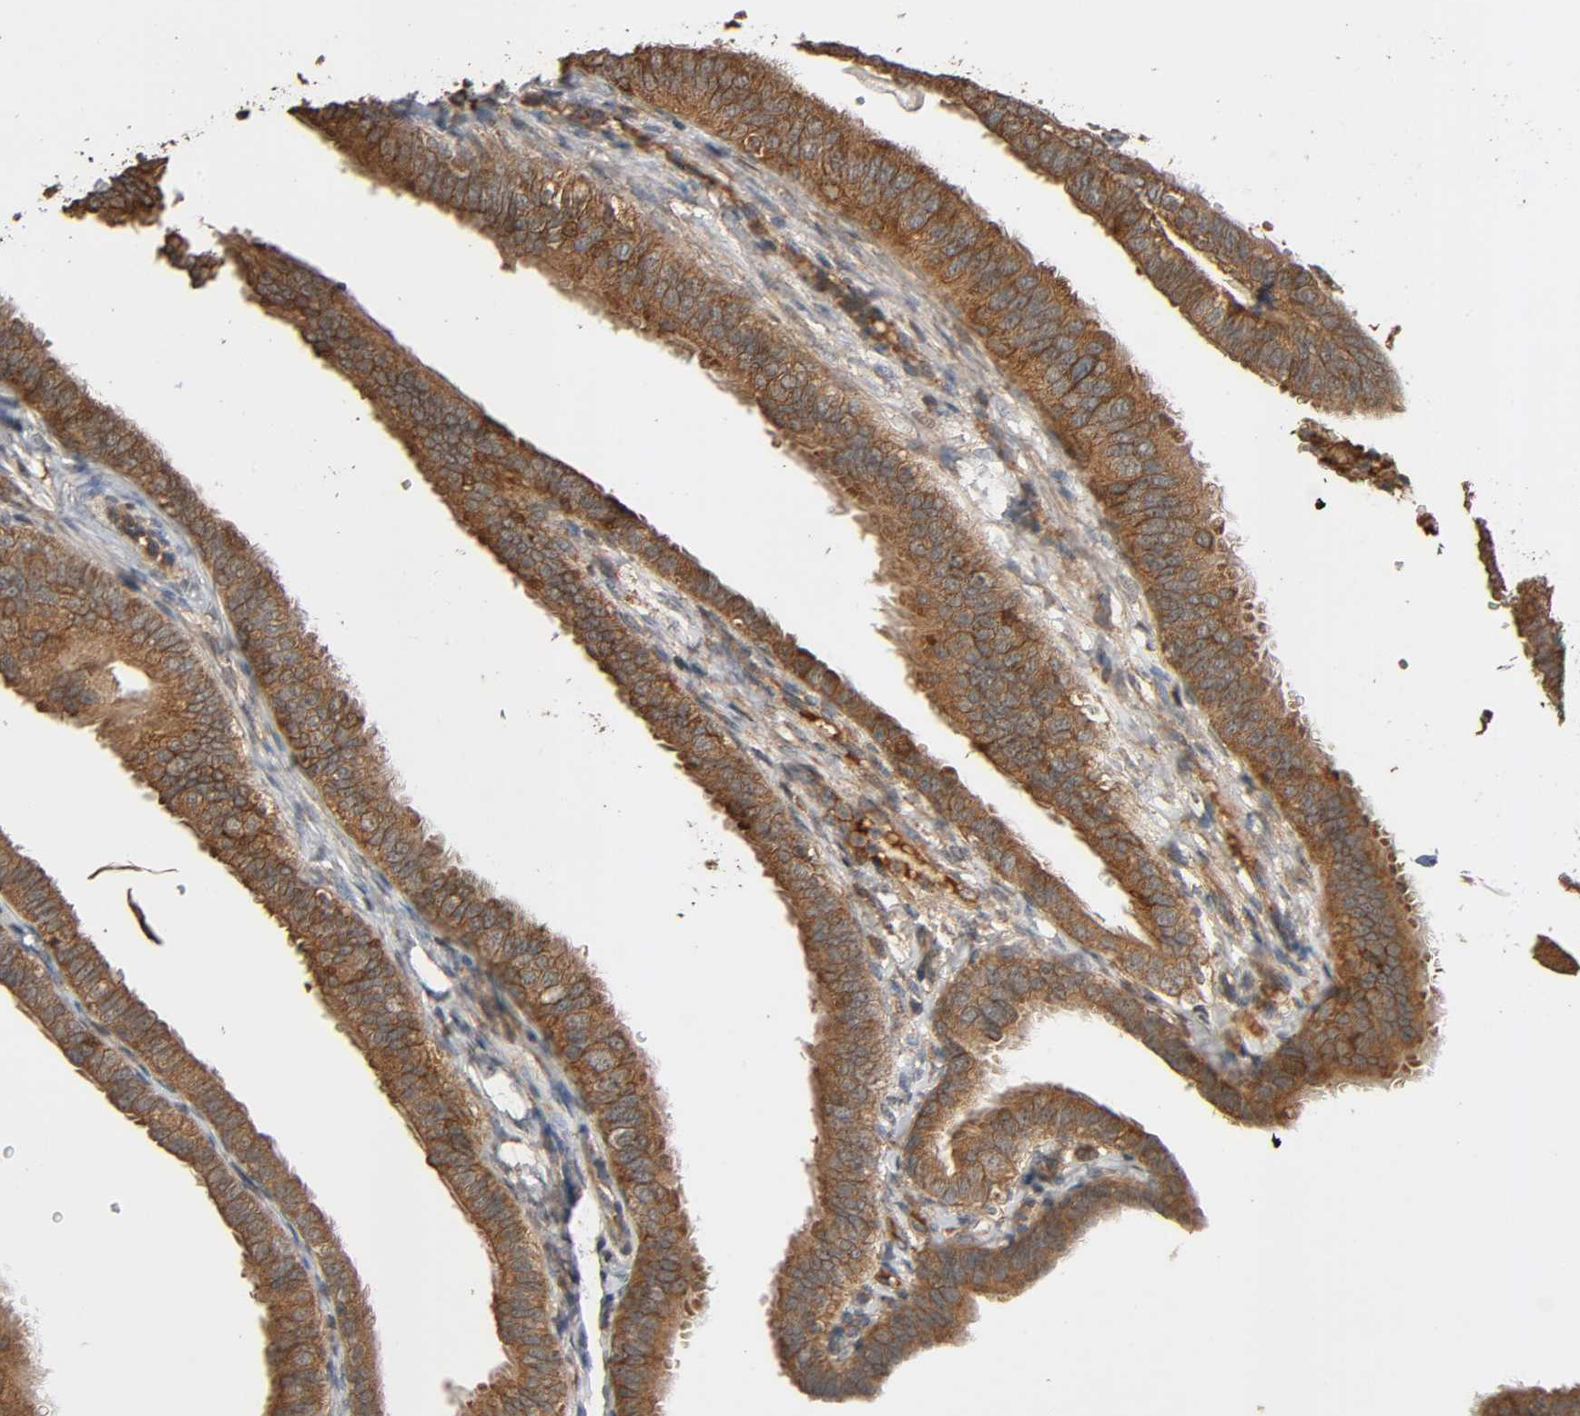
{"staining": {"intensity": "strong", "quantity": ">75%", "location": "cytoplasmic/membranous"}, "tissue": "fallopian tube", "cell_type": "Glandular cells", "image_type": "normal", "snomed": [{"axis": "morphology", "description": "Normal tissue, NOS"}, {"axis": "morphology", "description": "Dermoid, NOS"}, {"axis": "topography", "description": "Fallopian tube"}], "caption": "A brown stain shows strong cytoplasmic/membranous staining of a protein in glandular cells of benign human fallopian tube.", "gene": "MAP3K8", "patient": {"sex": "female", "age": 33}}